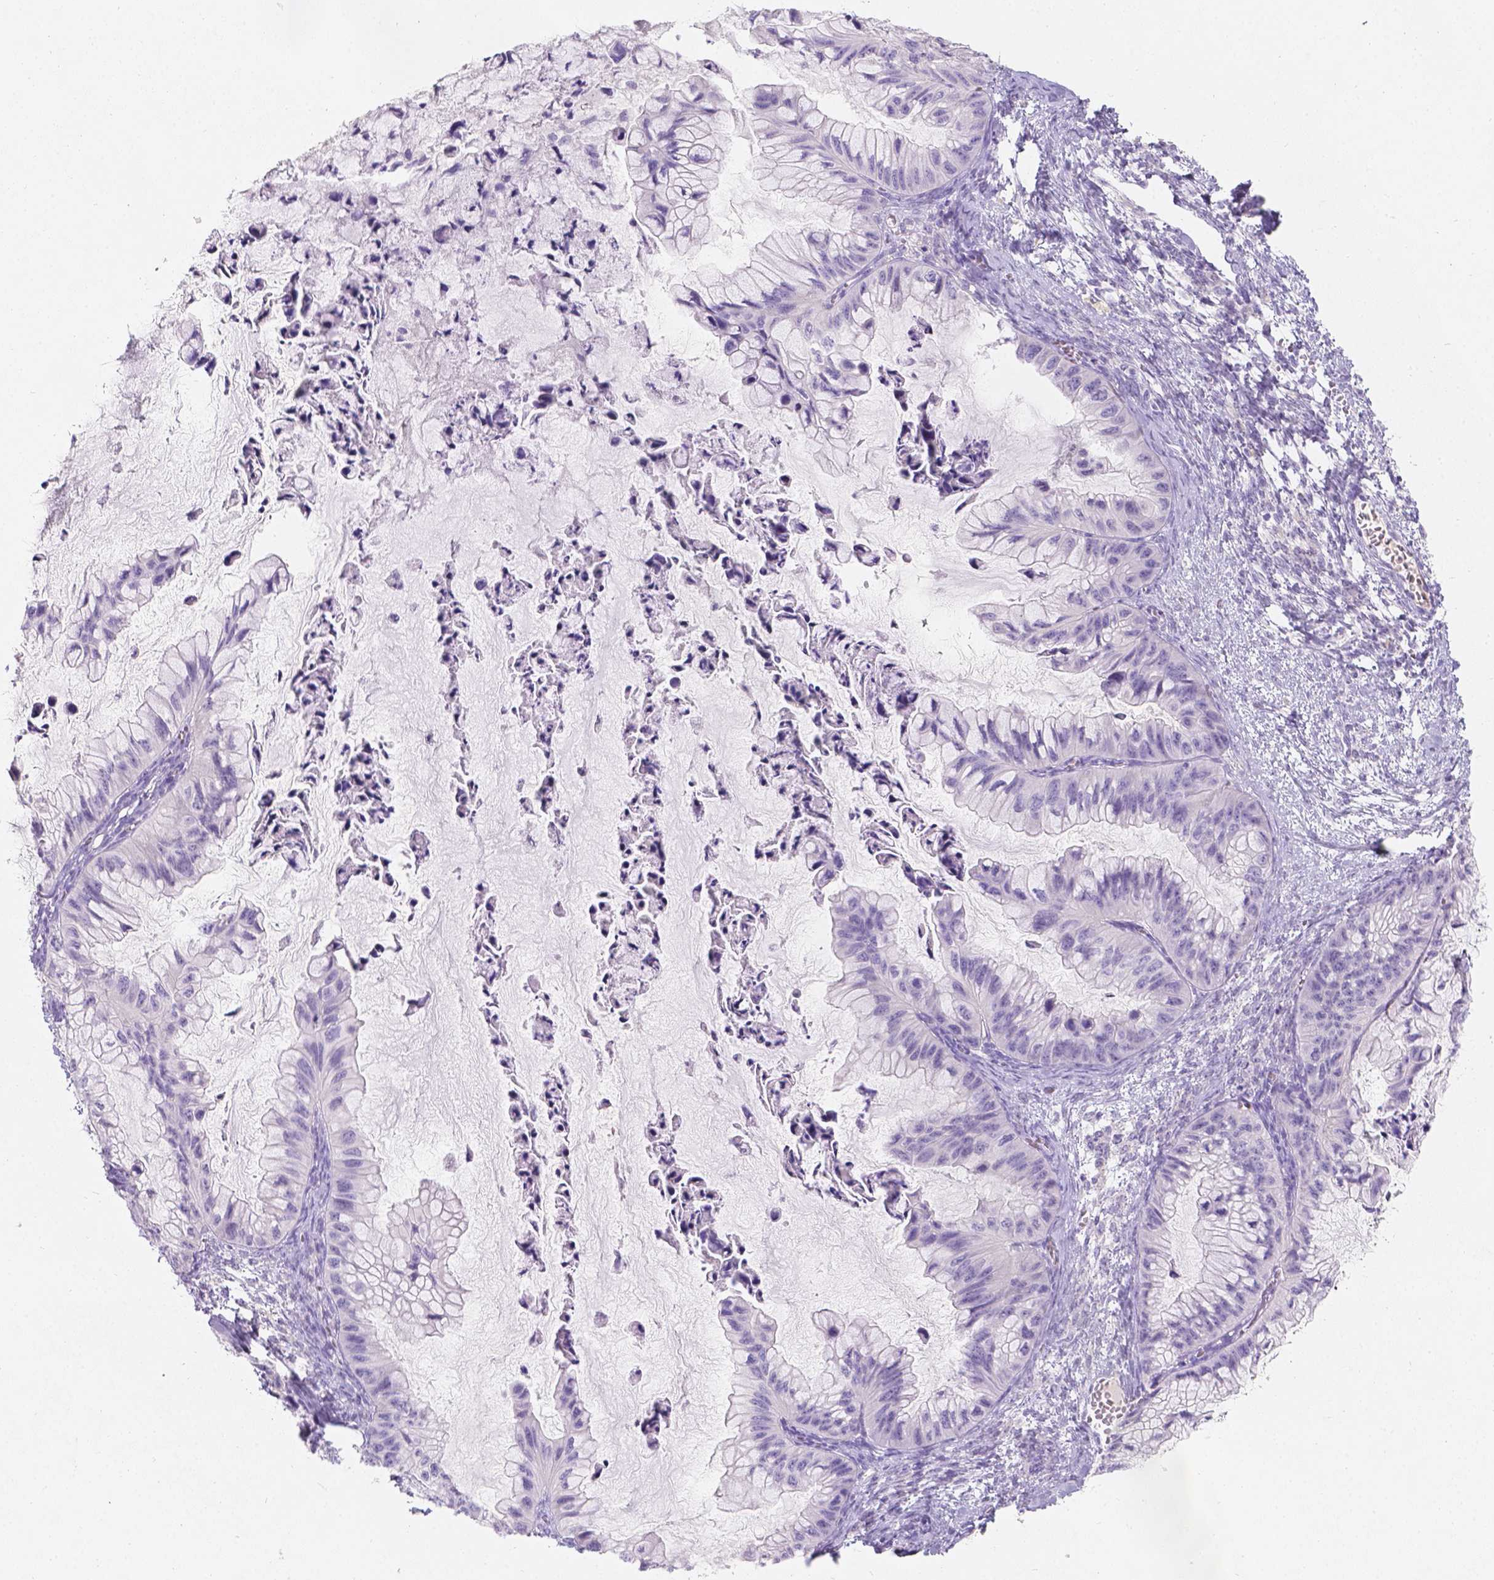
{"staining": {"intensity": "negative", "quantity": "none", "location": "none"}, "tissue": "ovarian cancer", "cell_type": "Tumor cells", "image_type": "cancer", "snomed": [{"axis": "morphology", "description": "Cystadenocarcinoma, mucinous, NOS"}, {"axis": "topography", "description": "Ovary"}], "caption": "Ovarian cancer (mucinous cystadenocarcinoma) stained for a protein using immunohistochemistry (IHC) shows no expression tumor cells.", "gene": "GAL3ST2", "patient": {"sex": "female", "age": 72}}